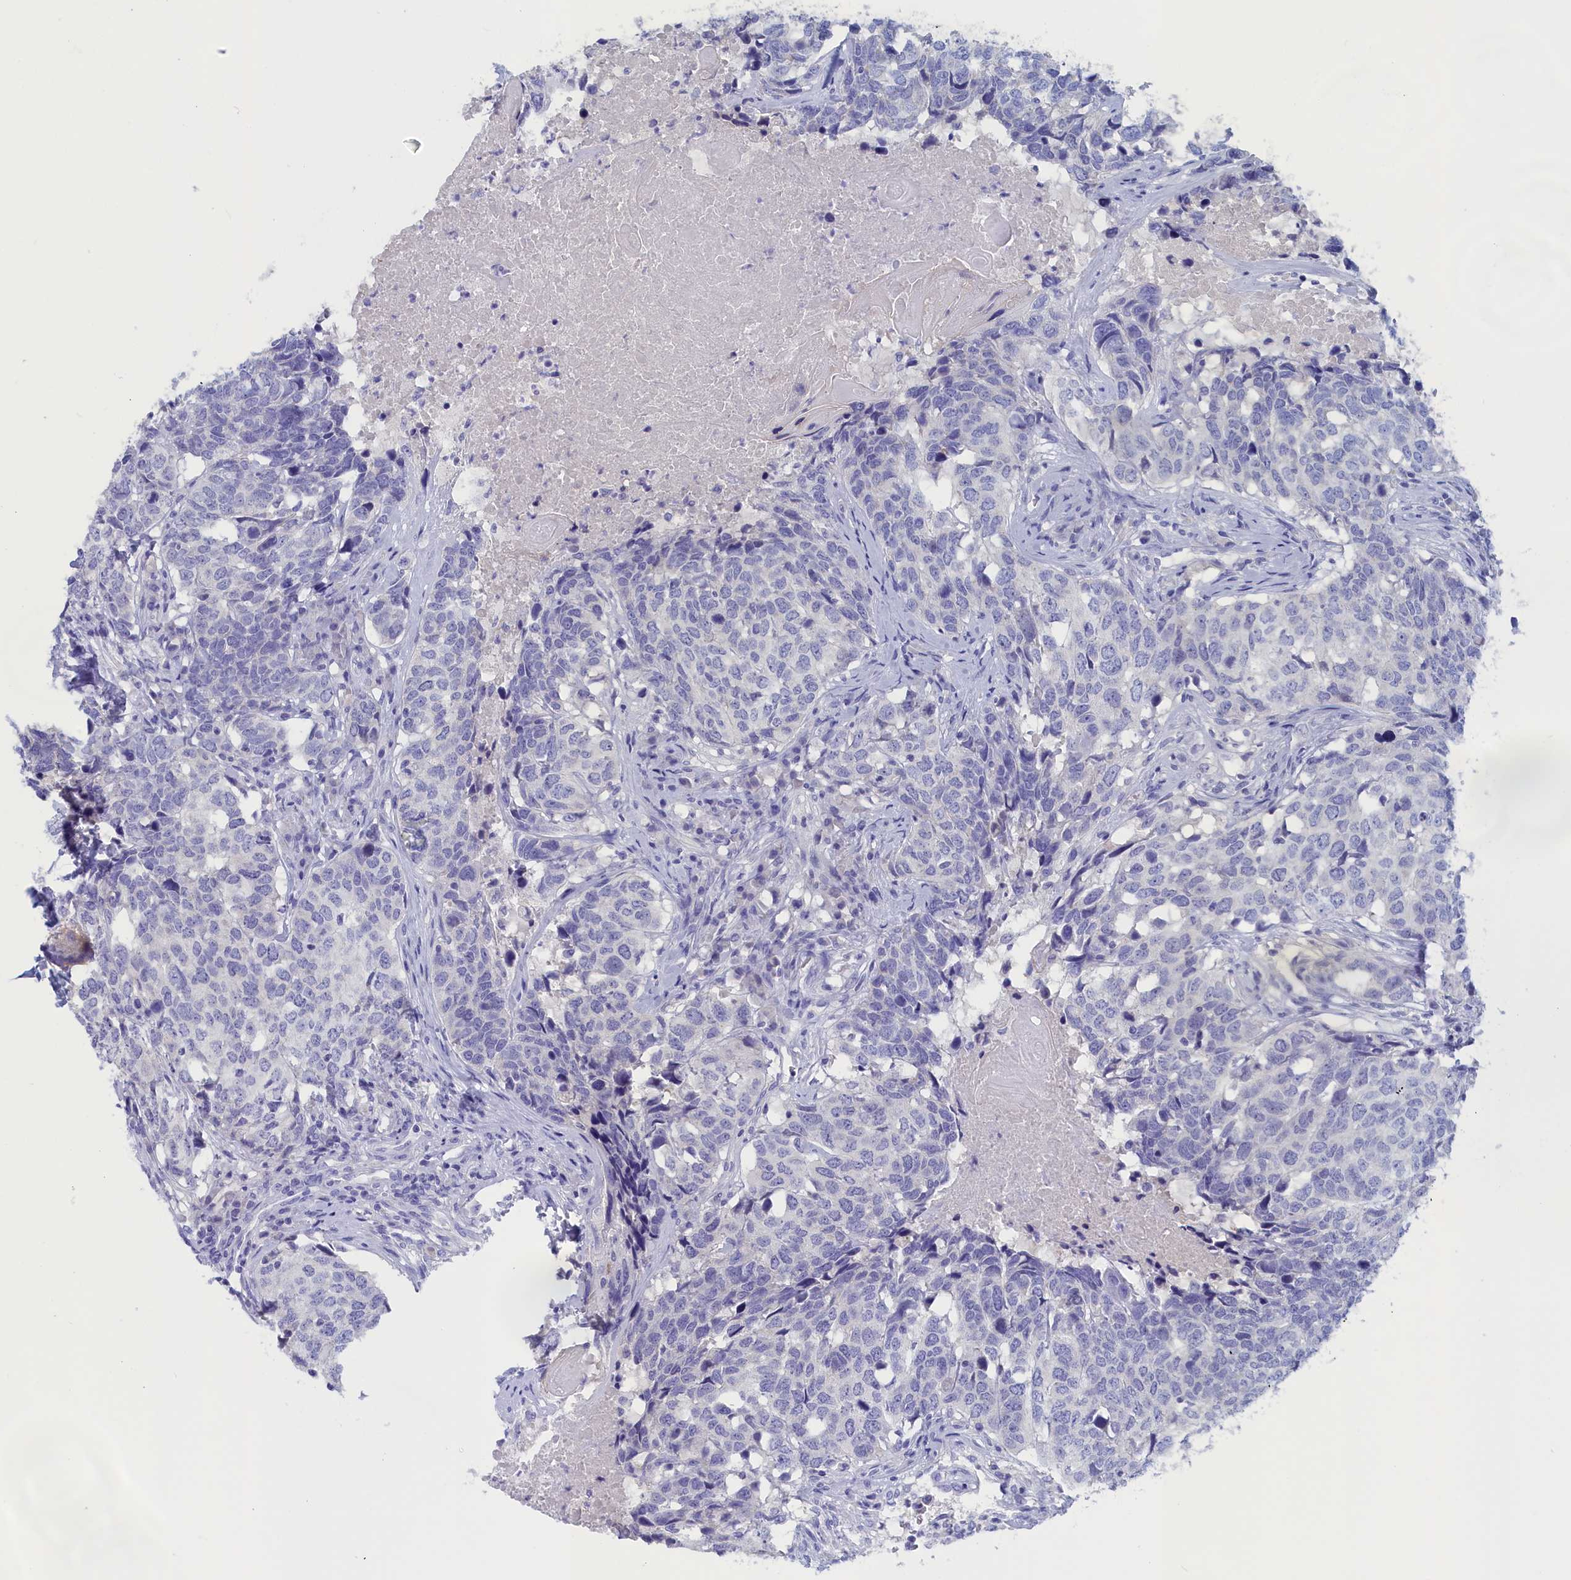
{"staining": {"intensity": "negative", "quantity": "none", "location": "none"}, "tissue": "head and neck cancer", "cell_type": "Tumor cells", "image_type": "cancer", "snomed": [{"axis": "morphology", "description": "Squamous cell carcinoma, NOS"}, {"axis": "topography", "description": "Head-Neck"}], "caption": "The photomicrograph displays no significant positivity in tumor cells of head and neck cancer (squamous cell carcinoma). (Immunohistochemistry (ihc), brightfield microscopy, high magnification).", "gene": "ANKRD2", "patient": {"sex": "male", "age": 66}}